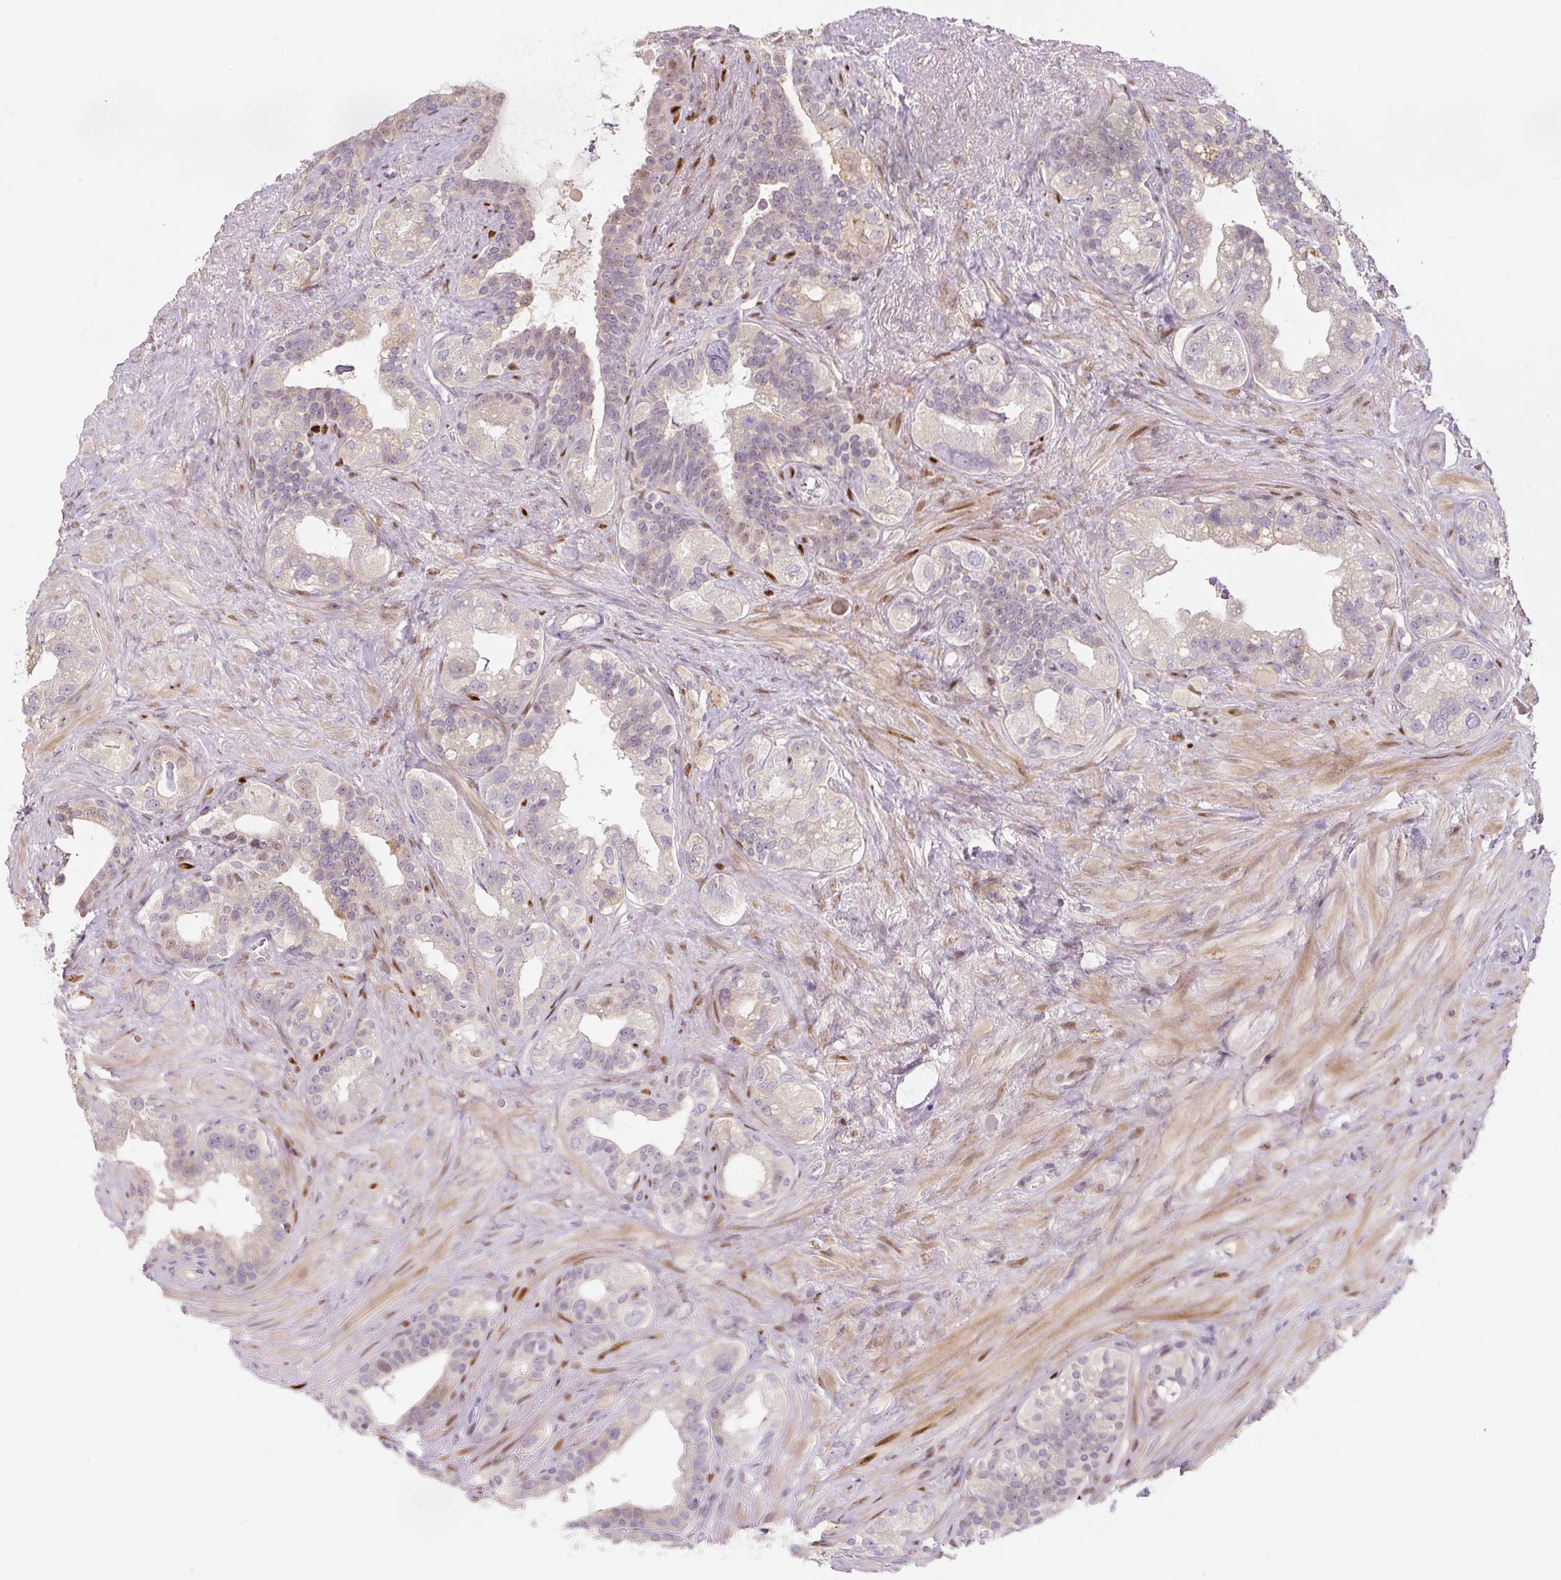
{"staining": {"intensity": "weak", "quantity": "<25%", "location": "nuclear"}, "tissue": "seminal vesicle", "cell_type": "Glandular cells", "image_type": "normal", "snomed": [{"axis": "morphology", "description": "Normal tissue, NOS"}, {"axis": "topography", "description": "Seminal veicle"}, {"axis": "topography", "description": "Peripheral nerve tissue"}], "caption": "The image demonstrates no staining of glandular cells in unremarkable seminal vesicle. (Immunohistochemistry (ihc), brightfield microscopy, high magnification).", "gene": "PWWP3B", "patient": {"sex": "male", "age": 76}}